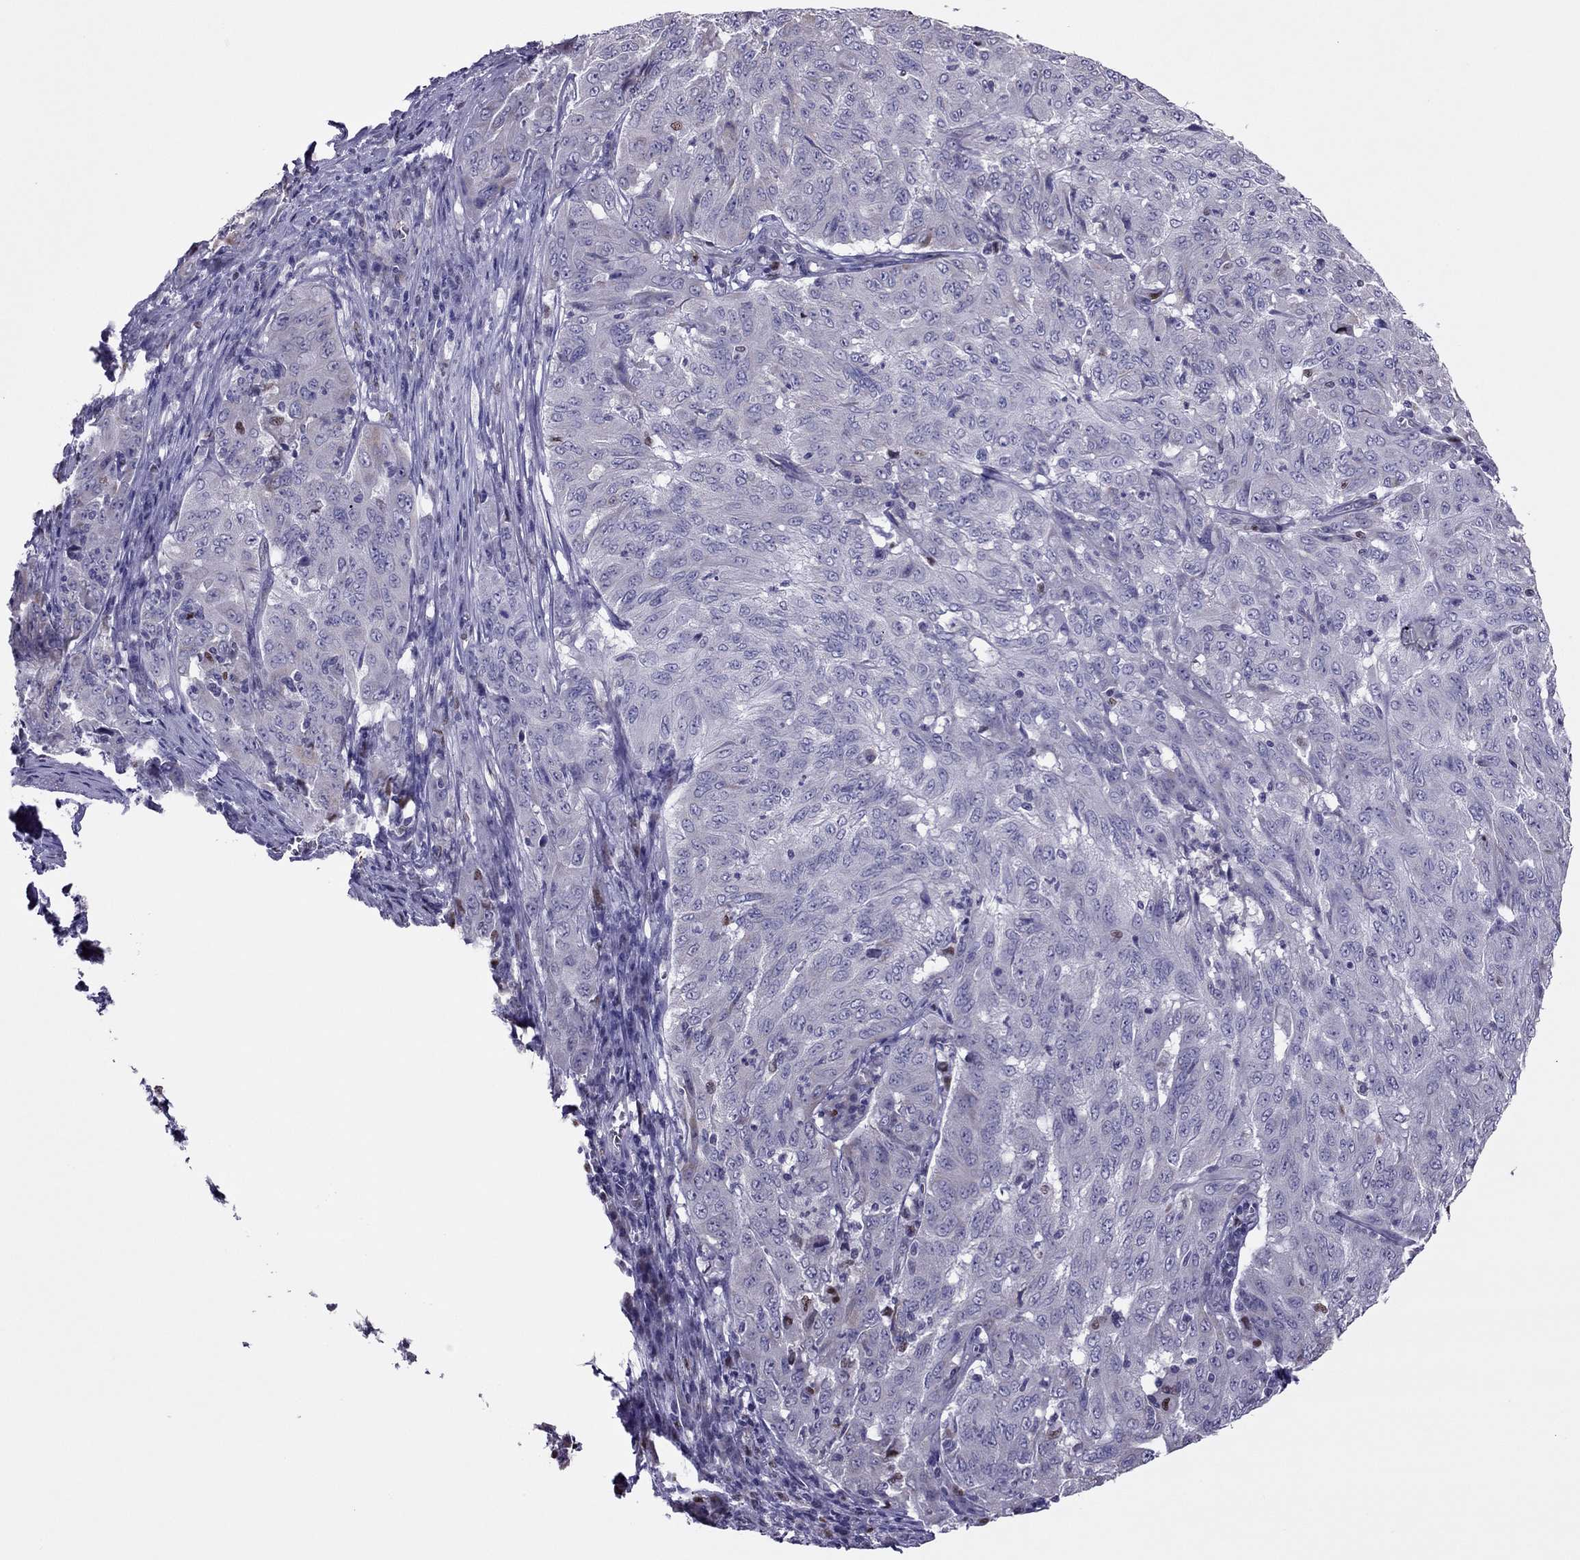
{"staining": {"intensity": "negative", "quantity": "none", "location": "none"}, "tissue": "pancreatic cancer", "cell_type": "Tumor cells", "image_type": "cancer", "snomed": [{"axis": "morphology", "description": "Adenocarcinoma, NOS"}, {"axis": "topography", "description": "Pancreas"}], "caption": "Adenocarcinoma (pancreatic) was stained to show a protein in brown. There is no significant expression in tumor cells.", "gene": "SPINT3", "patient": {"sex": "male", "age": 63}}